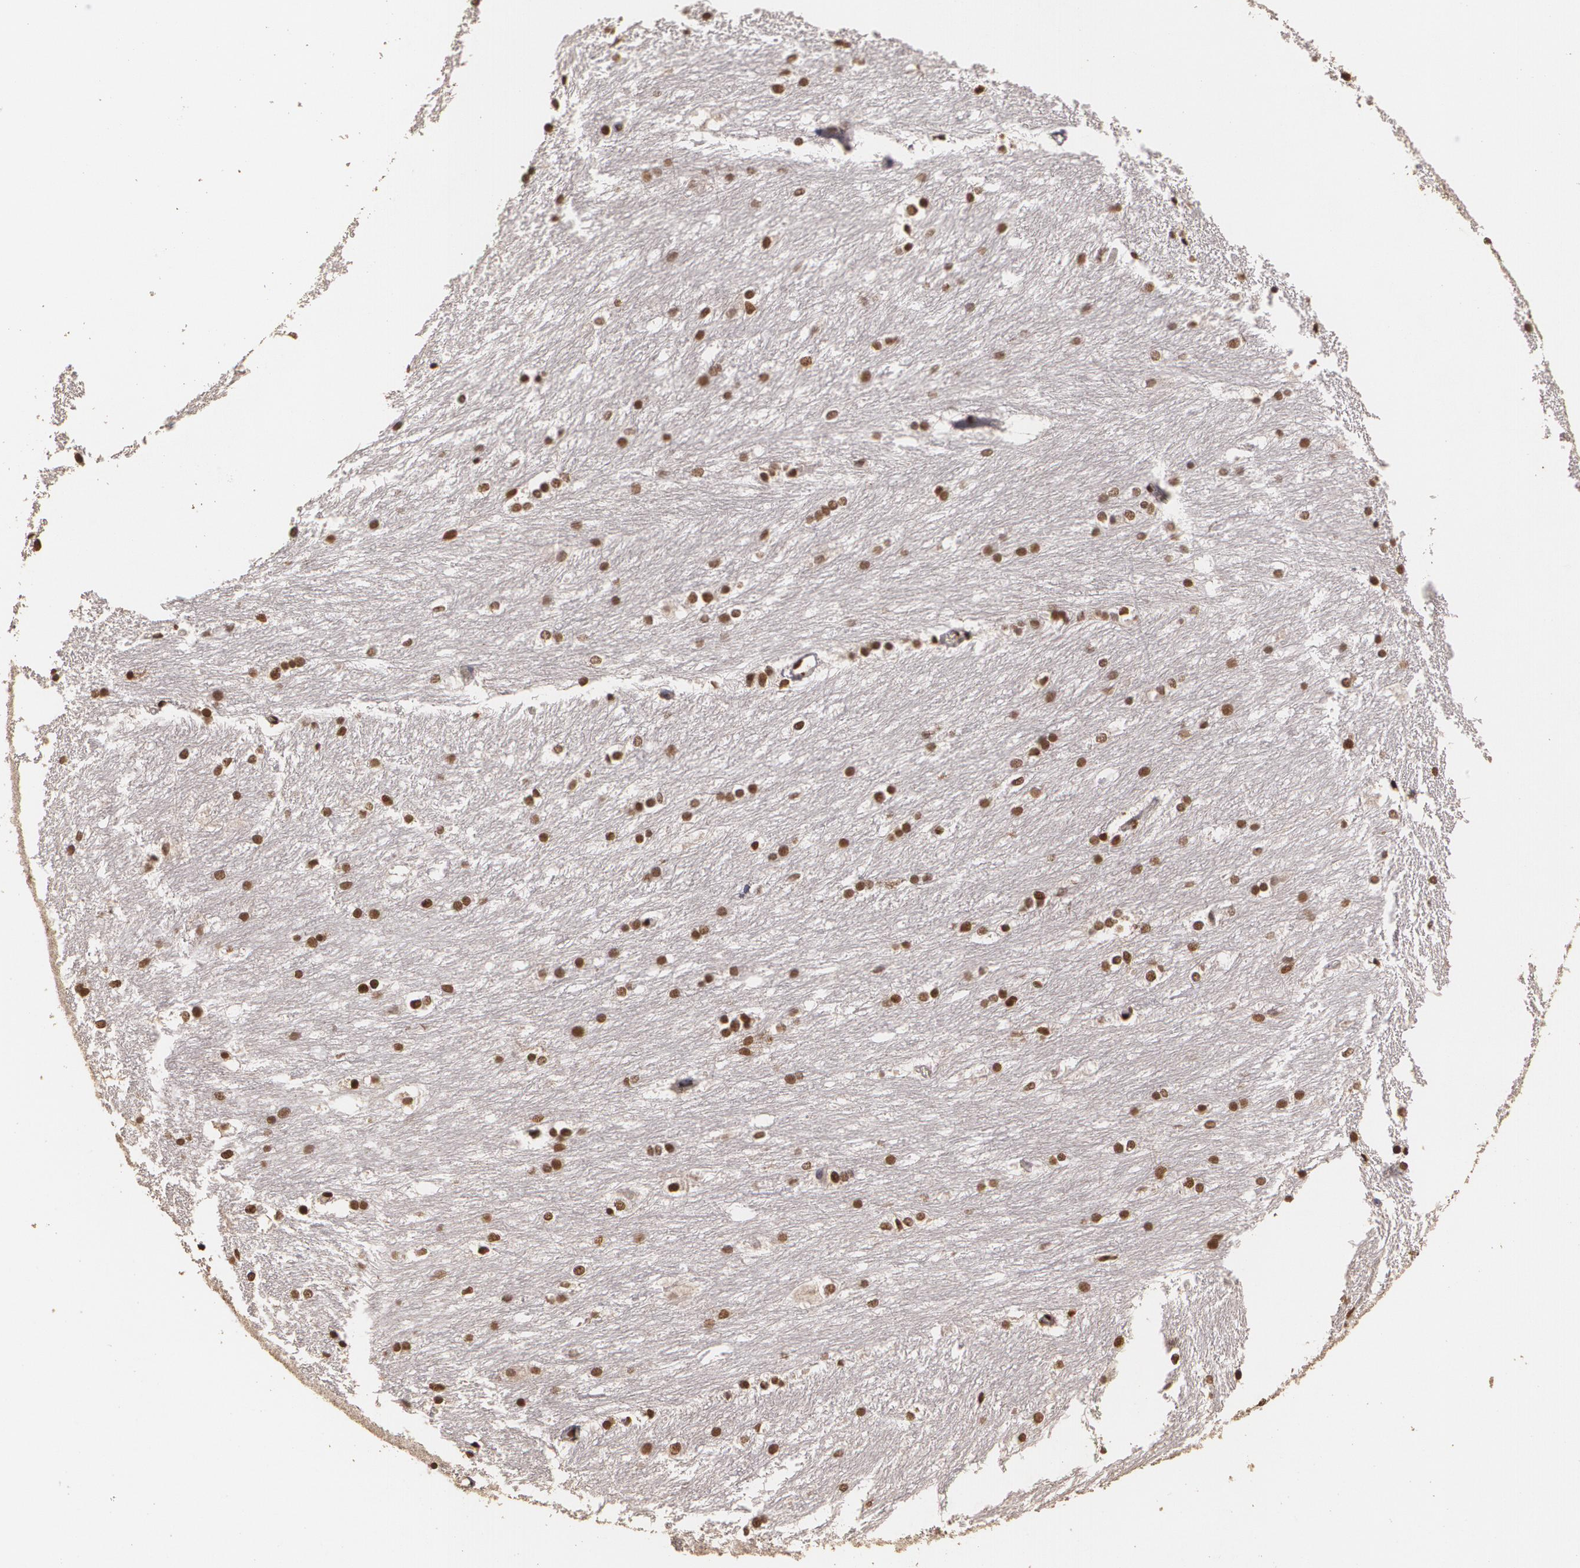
{"staining": {"intensity": "strong", "quantity": ">75%", "location": "nuclear"}, "tissue": "caudate", "cell_type": "Glial cells", "image_type": "normal", "snomed": [{"axis": "morphology", "description": "Normal tissue, NOS"}, {"axis": "topography", "description": "Lateral ventricle wall"}], "caption": "Immunohistochemical staining of normal caudate displays strong nuclear protein staining in about >75% of glial cells. The staining is performed using DAB brown chromogen to label protein expression. The nuclei are counter-stained blue using hematoxylin.", "gene": "RCOR1", "patient": {"sex": "female", "age": 19}}